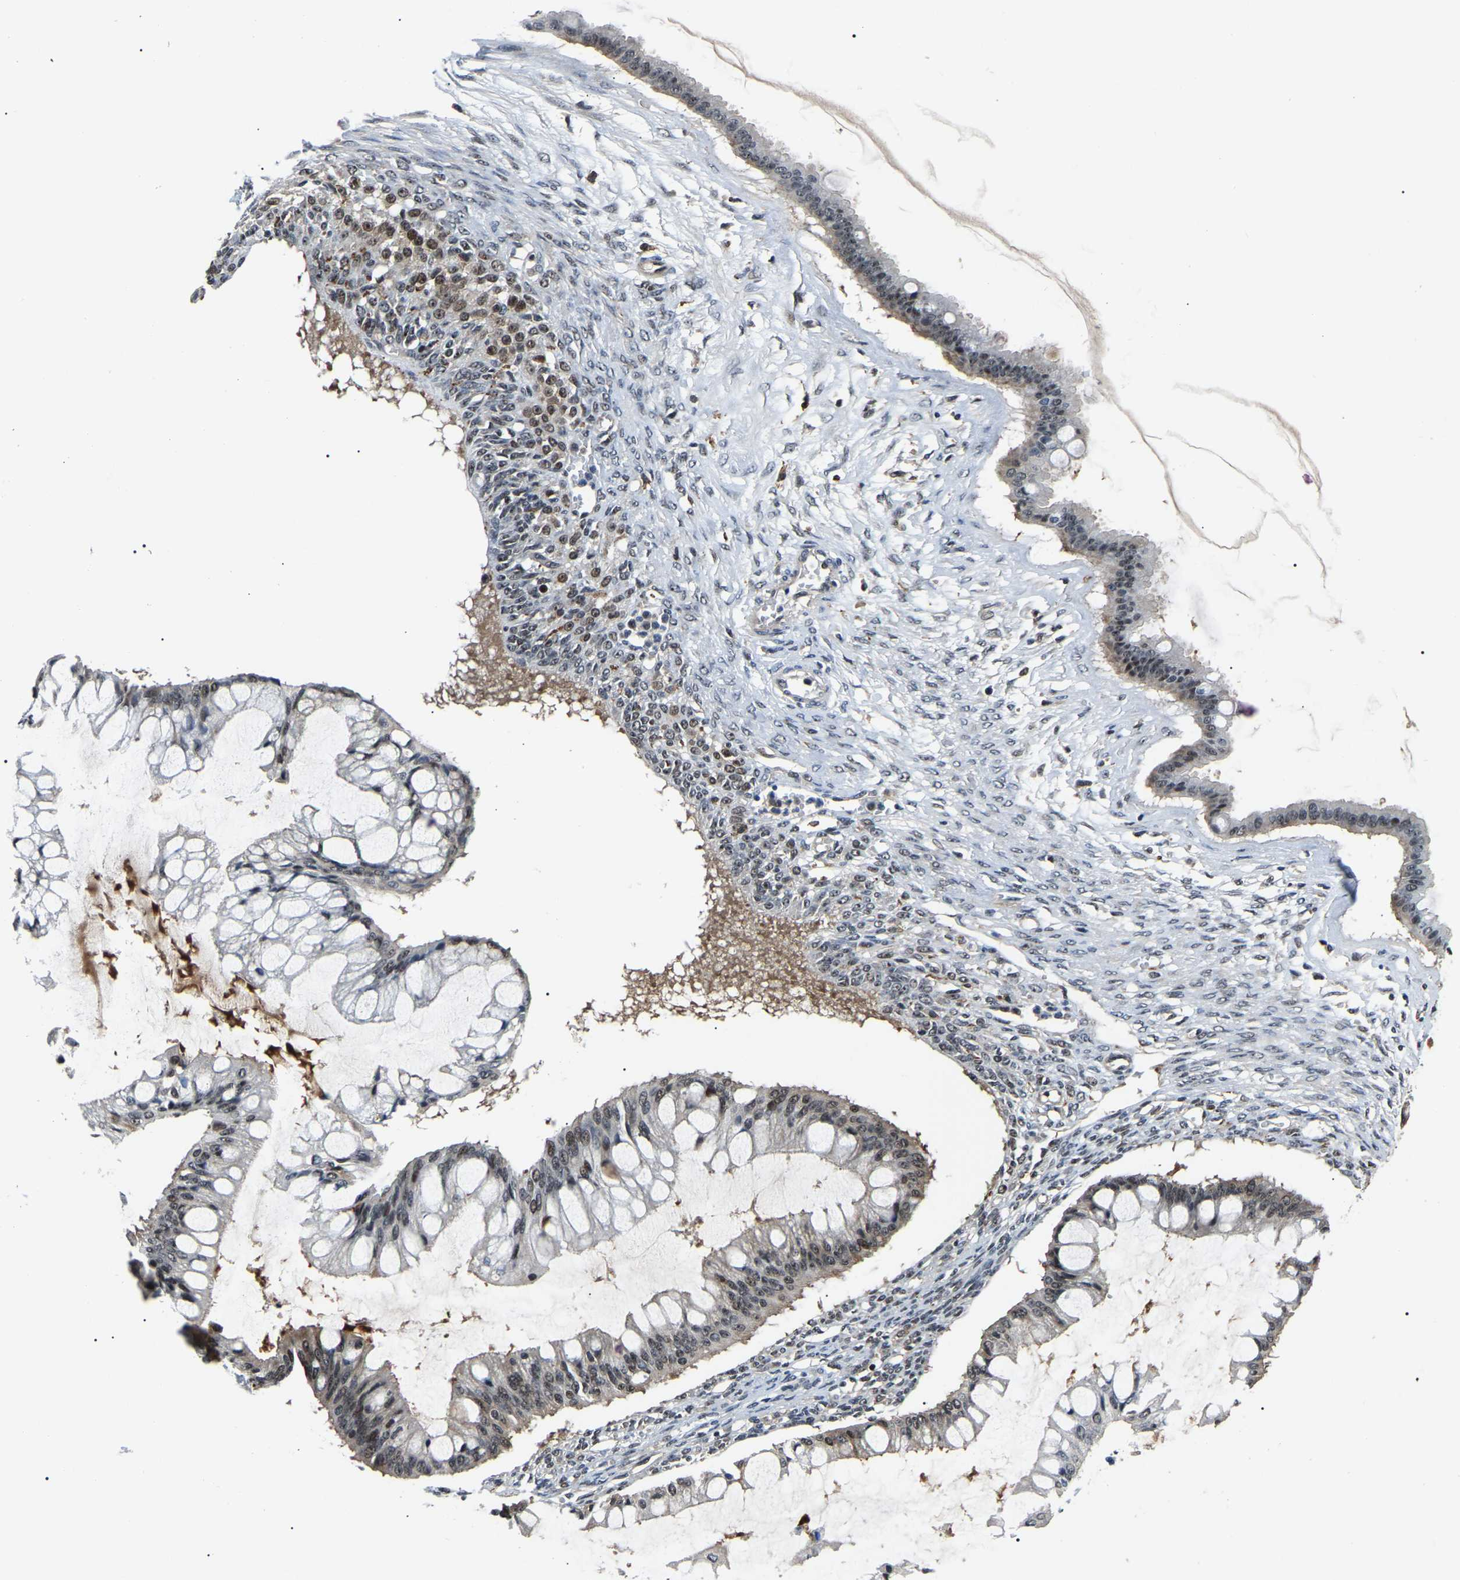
{"staining": {"intensity": "moderate", "quantity": "25%-75%", "location": "nuclear"}, "tissue": "ovarian cancer", "cell_type": "Tumor cells", "image_type": "cancer", "snomed": [{"axis": "morphology", "description": "Cystadenocarcinoma, mucinous, NOS"}, {"axis": "topography", "description": "Ovary"}], "caption": "Ovarian cancer (mucinous cystadenocarcinoma) stained with IHC exhibits moderate nuclear expression in approximately 25%-75% of tumor cells.", "gene": "RRP1B", "patient": {"sex": "female", "age": 73}}